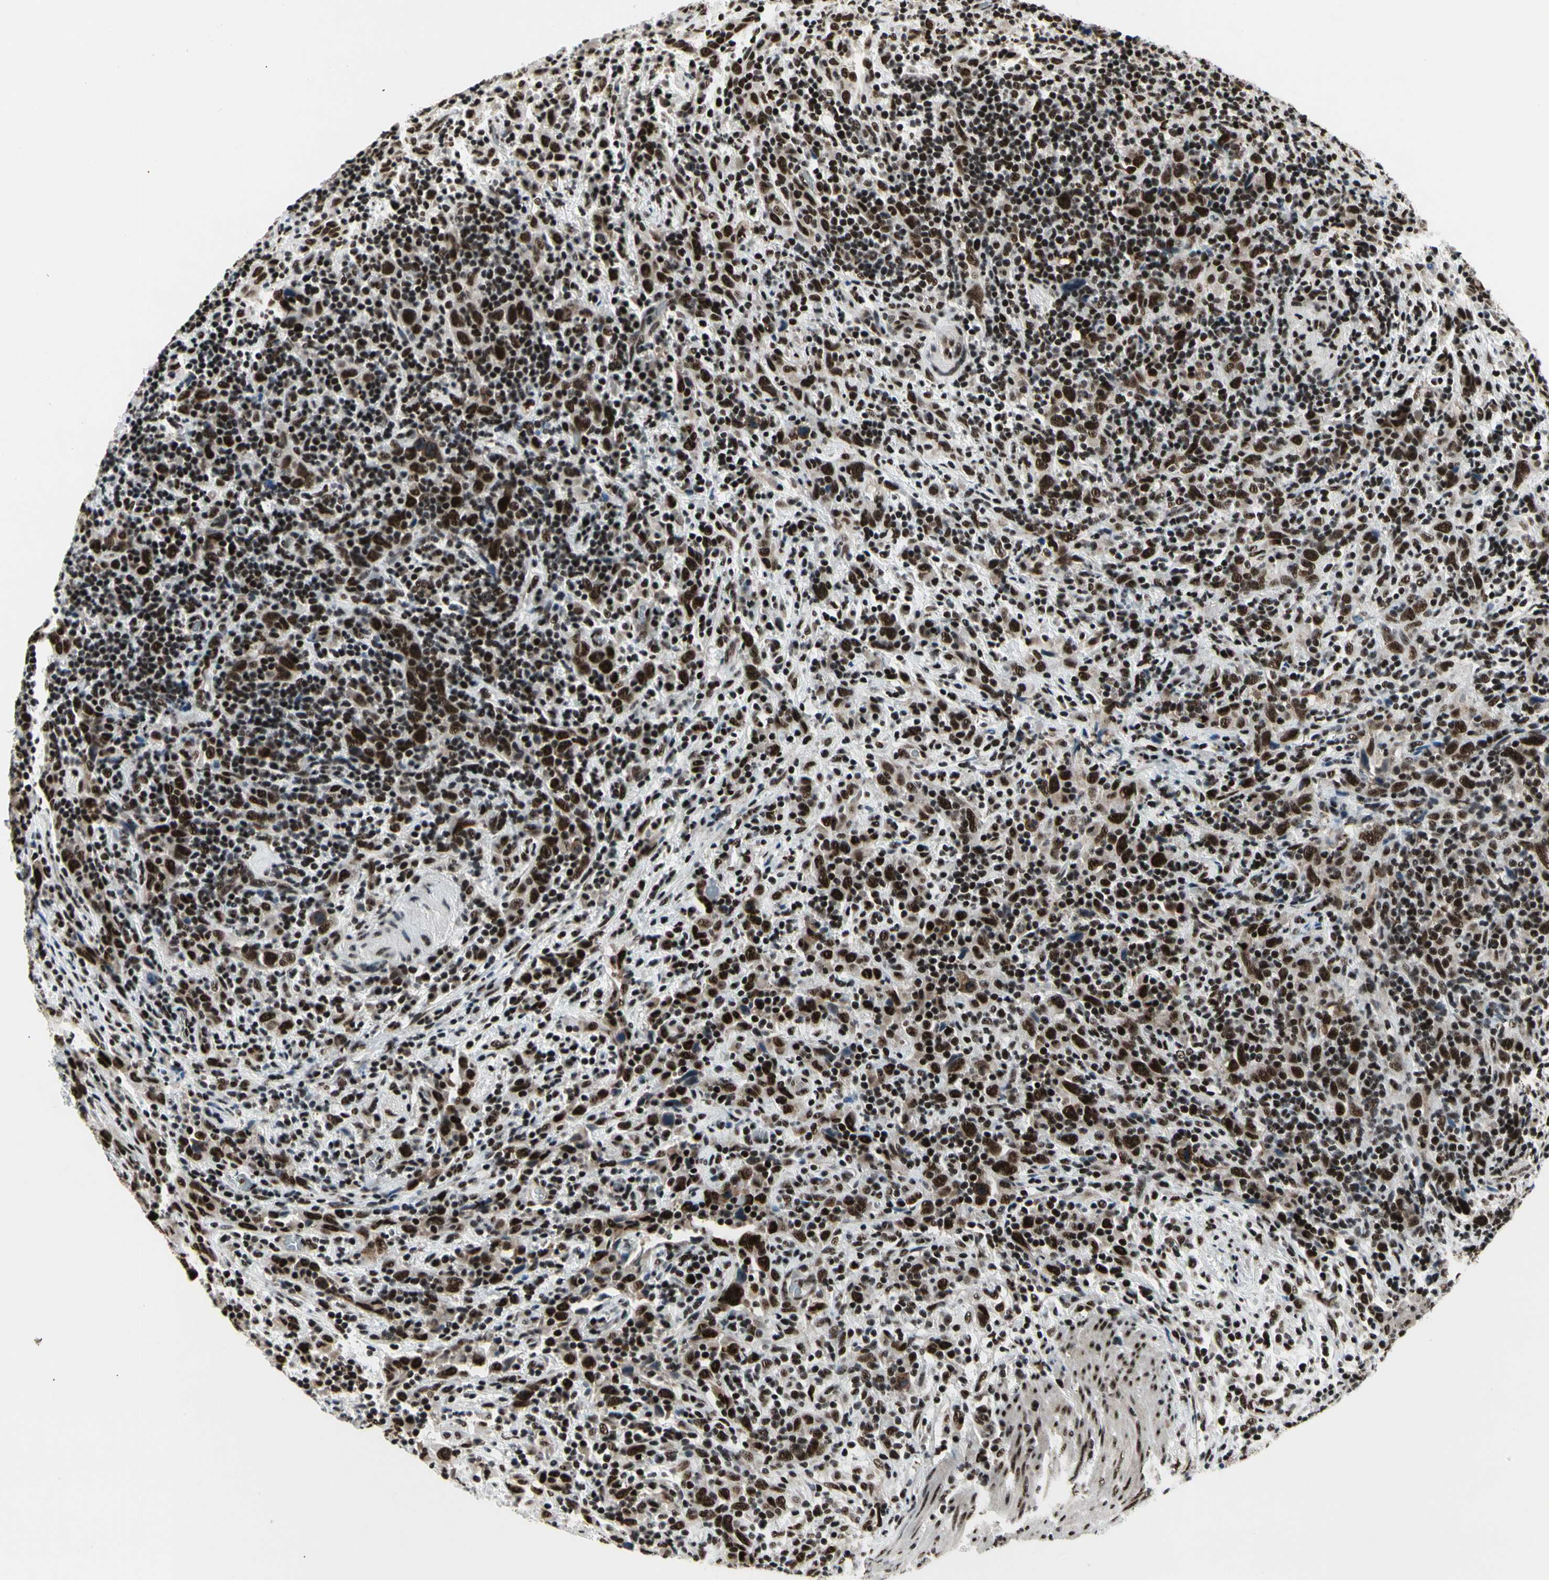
{"staining": {"intensity": "strong", "quantity": ">75%", "location": "nuclear"}, "tissue": "urothelial cancer", "cell_type": "Tumor cells", "image_type": "cancer", "snomed": [{"axis": "morphology", "description": "Urothelial carcinoma, High grade"}, {"axis": "topography", "description": "Urinary bladder"}], "caption": "Immunohistochemistry (IHC) photomicrograph of neoplastic tissue: human urothelial cancer stained using immunohistochemistry (IHC) reveals high levels of strong protein expression localized specifically in the nuclear of tumor cells, appearing as a nuclear brown color.", "gene": "SRSF11", "patient": {"sex": "male", "age": 61}}